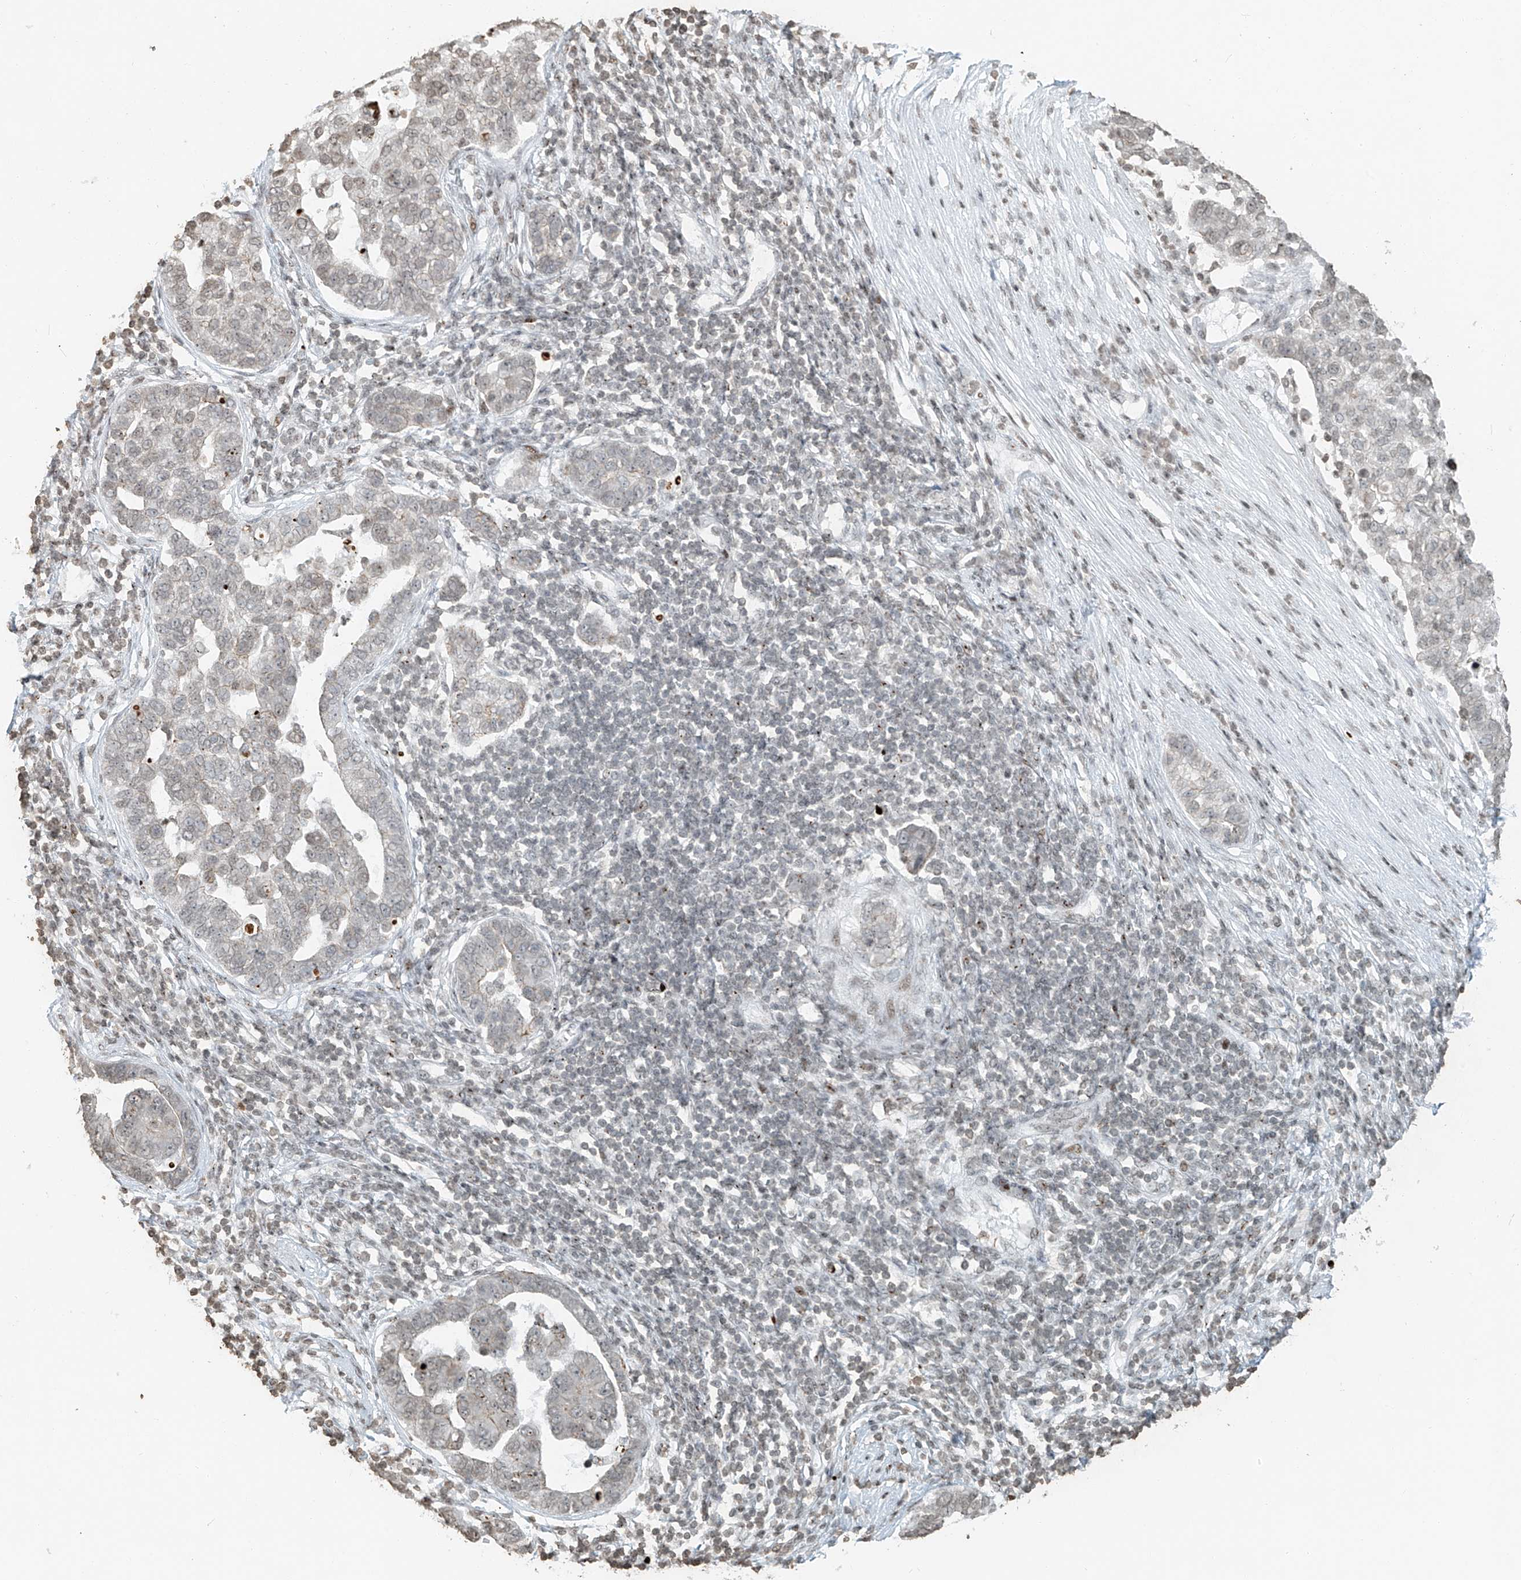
{"staining": {"intensity": "weak", "quantity": "<25%", "location": "nuclear"}, "tissue": "pancreatic cancer", "cell_type": "Tumor cells", "image_type": "cancer", "snomed": [{"axis": "morphology", "description": "Adenocarcinoma, NOS"}, {"axis": "topography", "description": "Pancreas"}], "caption": "Immunohistochemical staining of pancreatic adenocarcinoma shows no significant staining in tumor cells.", "gene": "C17orf58", "patient": {"sex": "female", "age": 61}}